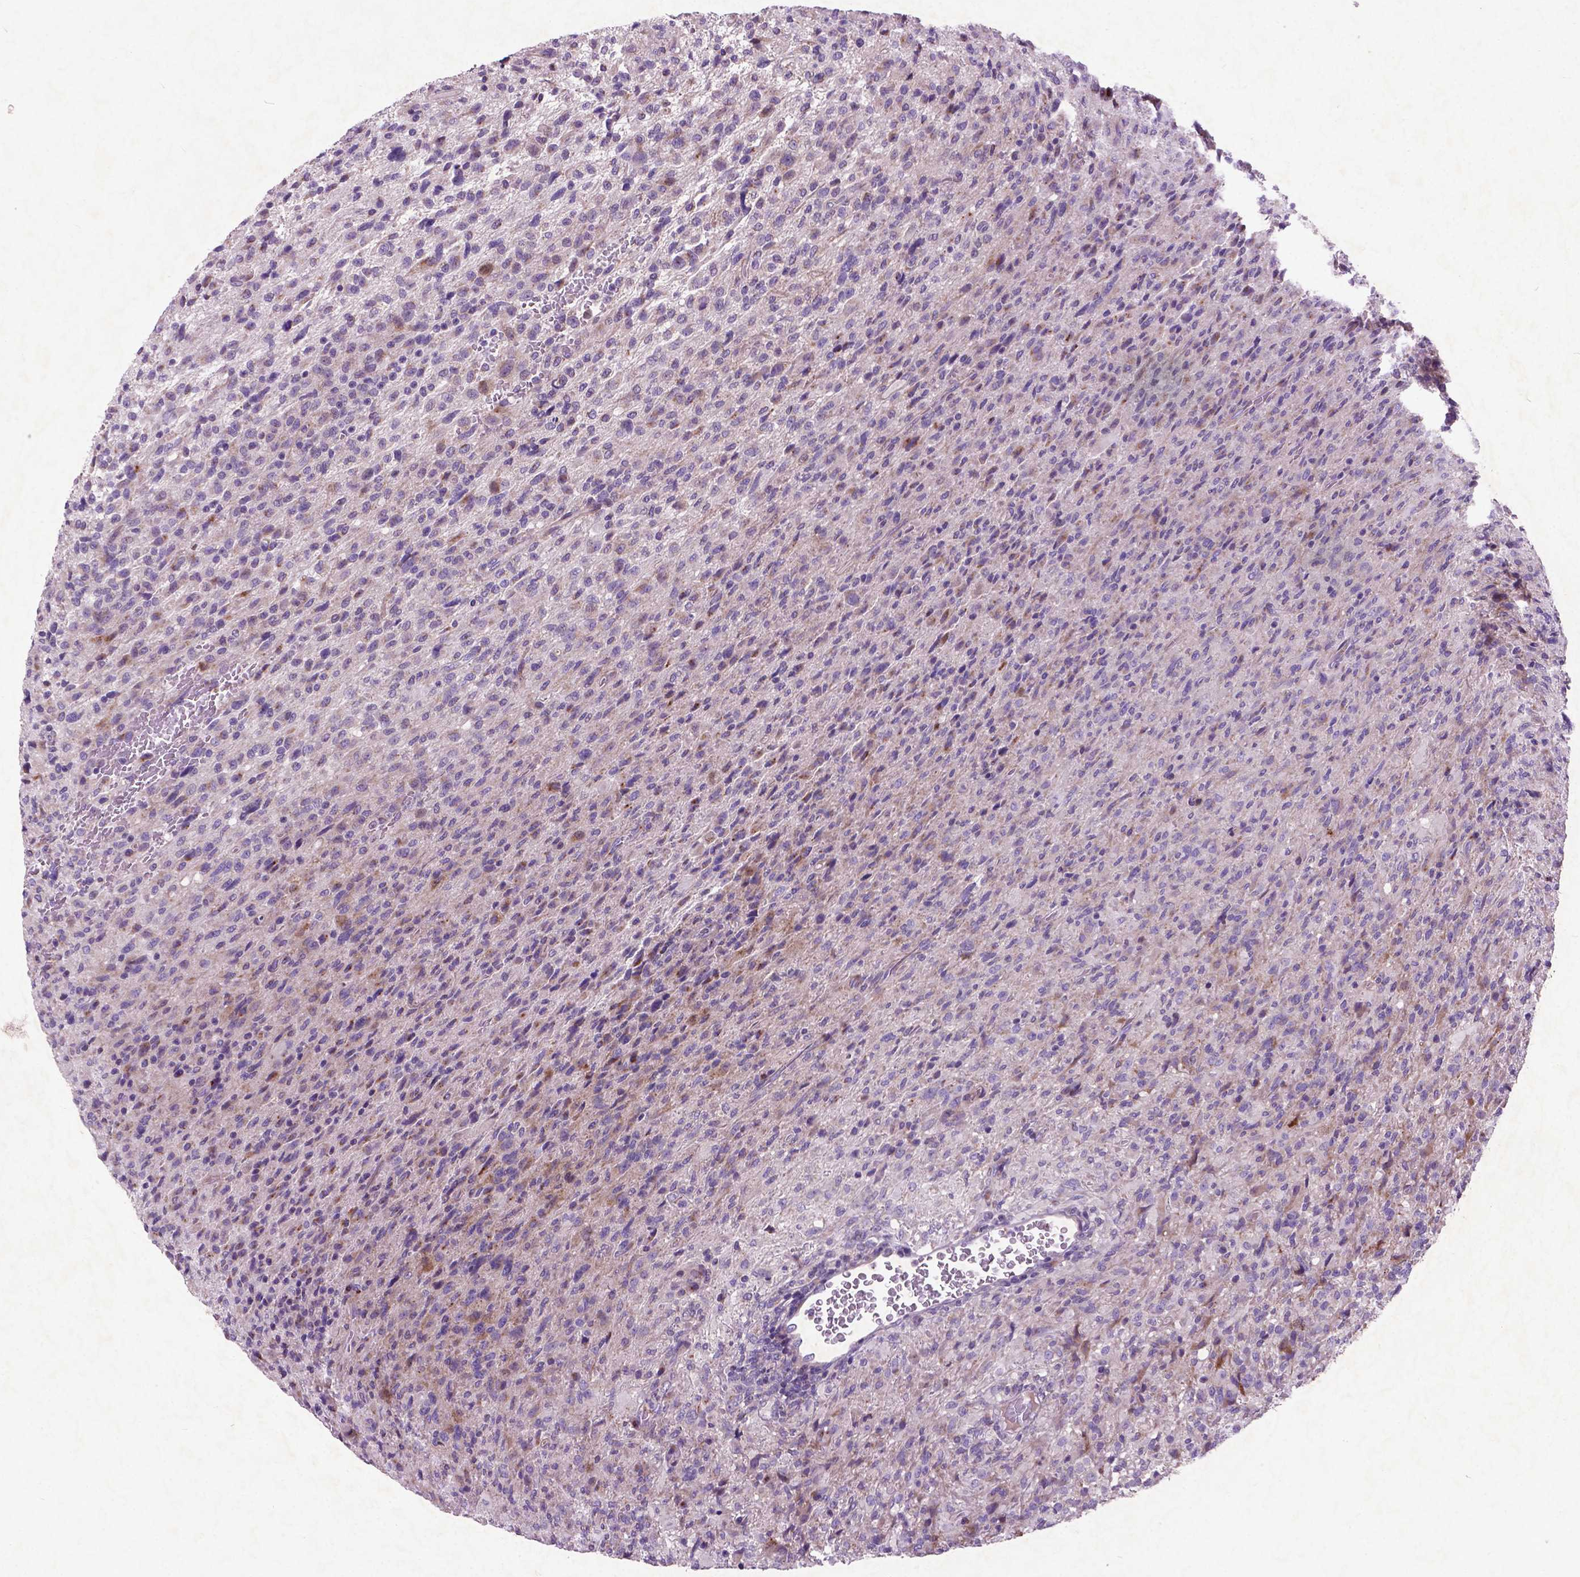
{"staining": {"intensity": "negative", "quantity": "none", "location": "none"}, "tissue": "glioma", "cell_type": "Tumor cells", "image_type": "cancer", "snomed": [{"axis": "morphology", "description": "Glioma, malignant, High grade"}, {"axis": "topography", "description": "Brain"}], "caption": "DAB (3,3'-diaminobenzidine) immunohistochemical staining of human glioma shows no significant staining in tumor cells.", "gene": "ATG4D", "patient": {"sex": "male", "age": 68}}